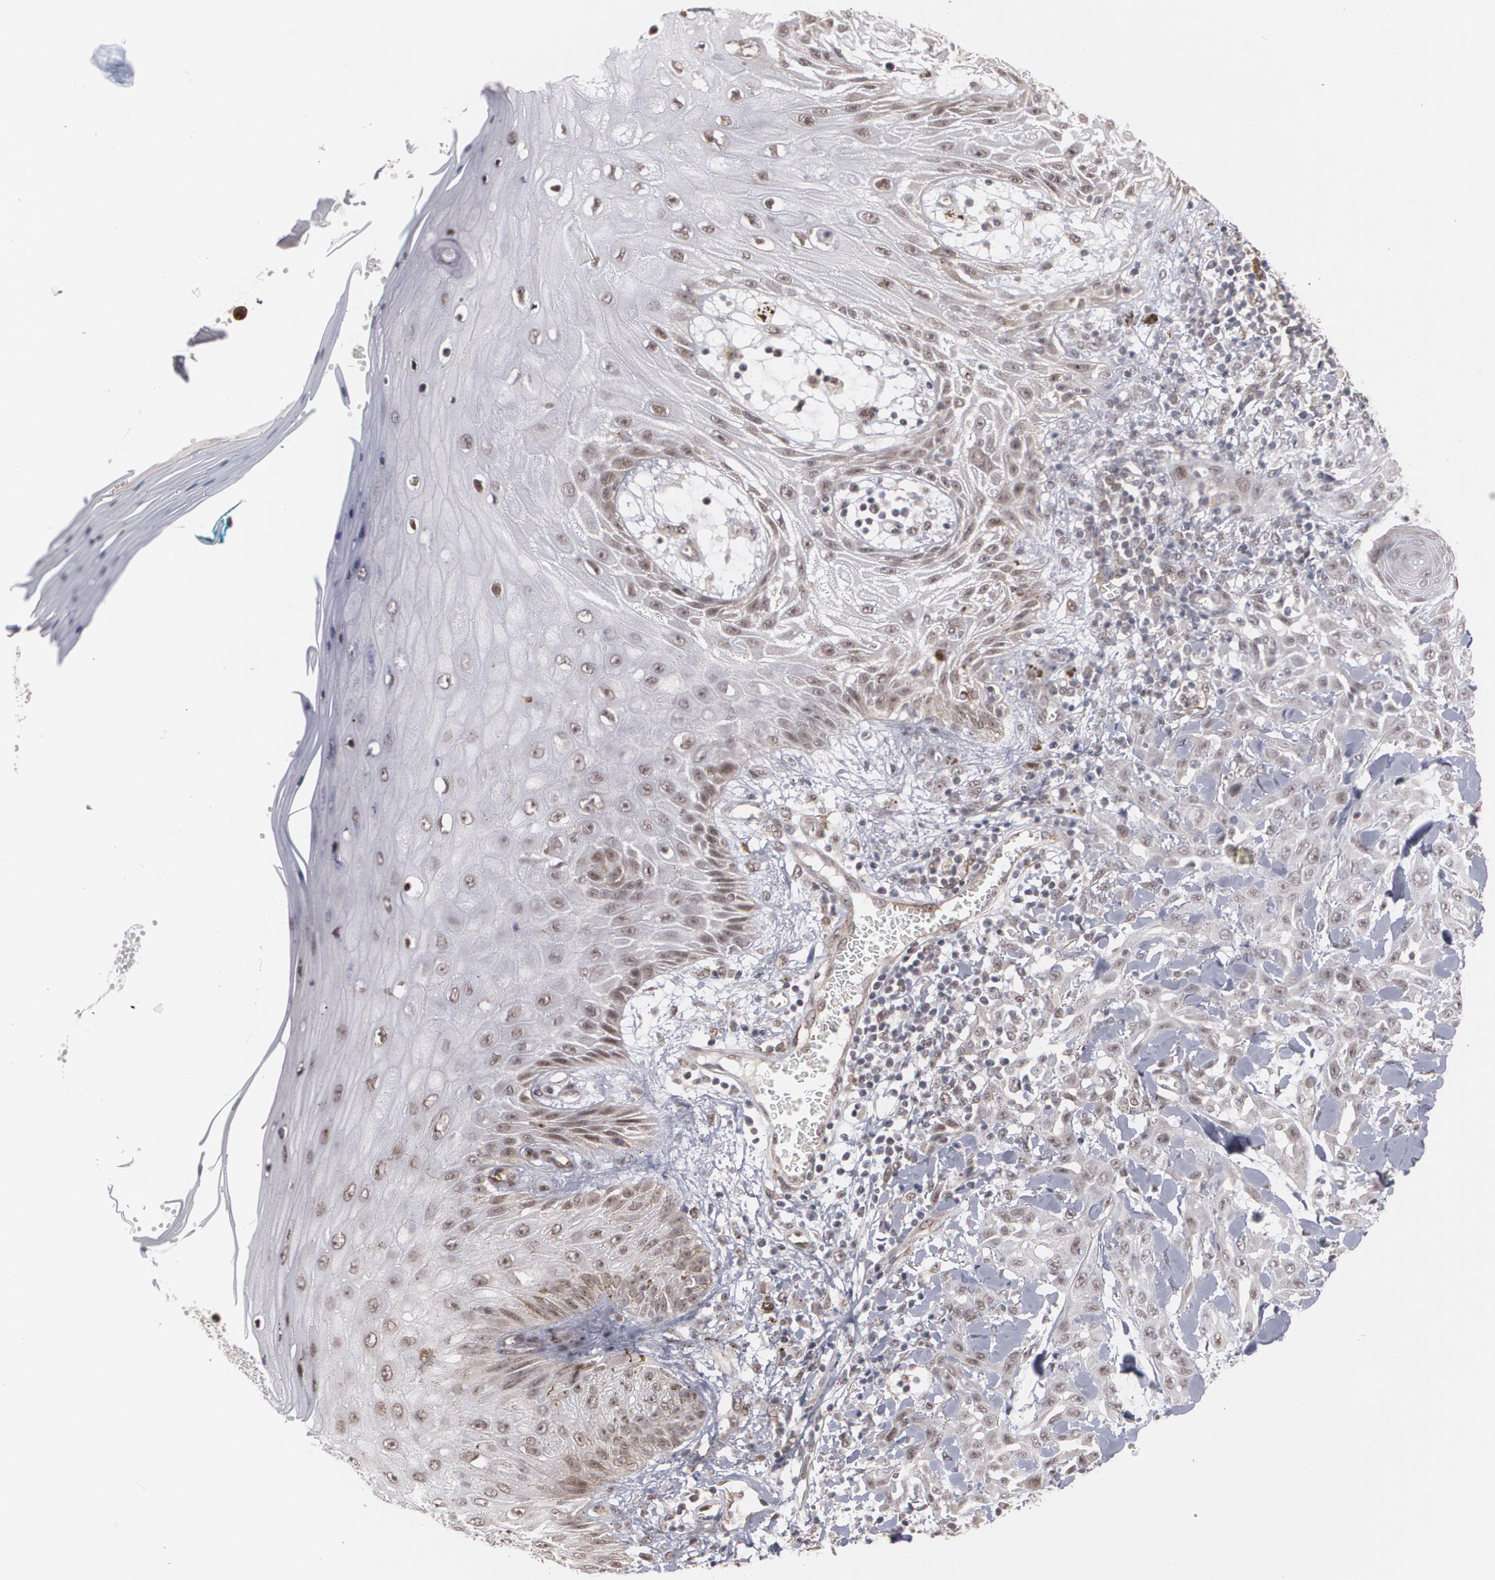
{"staining": {"intensity": "weak", "quantity": ">75%", "location": "cytoplasmic/membranous,nuclear"}, "tissue": "skin cancer", "cell_type": "Tumor cells", "image_type": "cancer", "snomed": [{"axis": "morphology", "description": "Squamous cell carcinoma, NOS"}, {"axis": "topography", "description": "Skin"}], "caption": "Skin cancer (squamous cell carcinoma) was stained to show a protein in brown. There is low levels of weak cytoplasmic/membranous and nuclear positivity in approximately >75% of tumor cells.", "gene": "ZNF75A", "patient": {"sex": "male", "age": 24}}